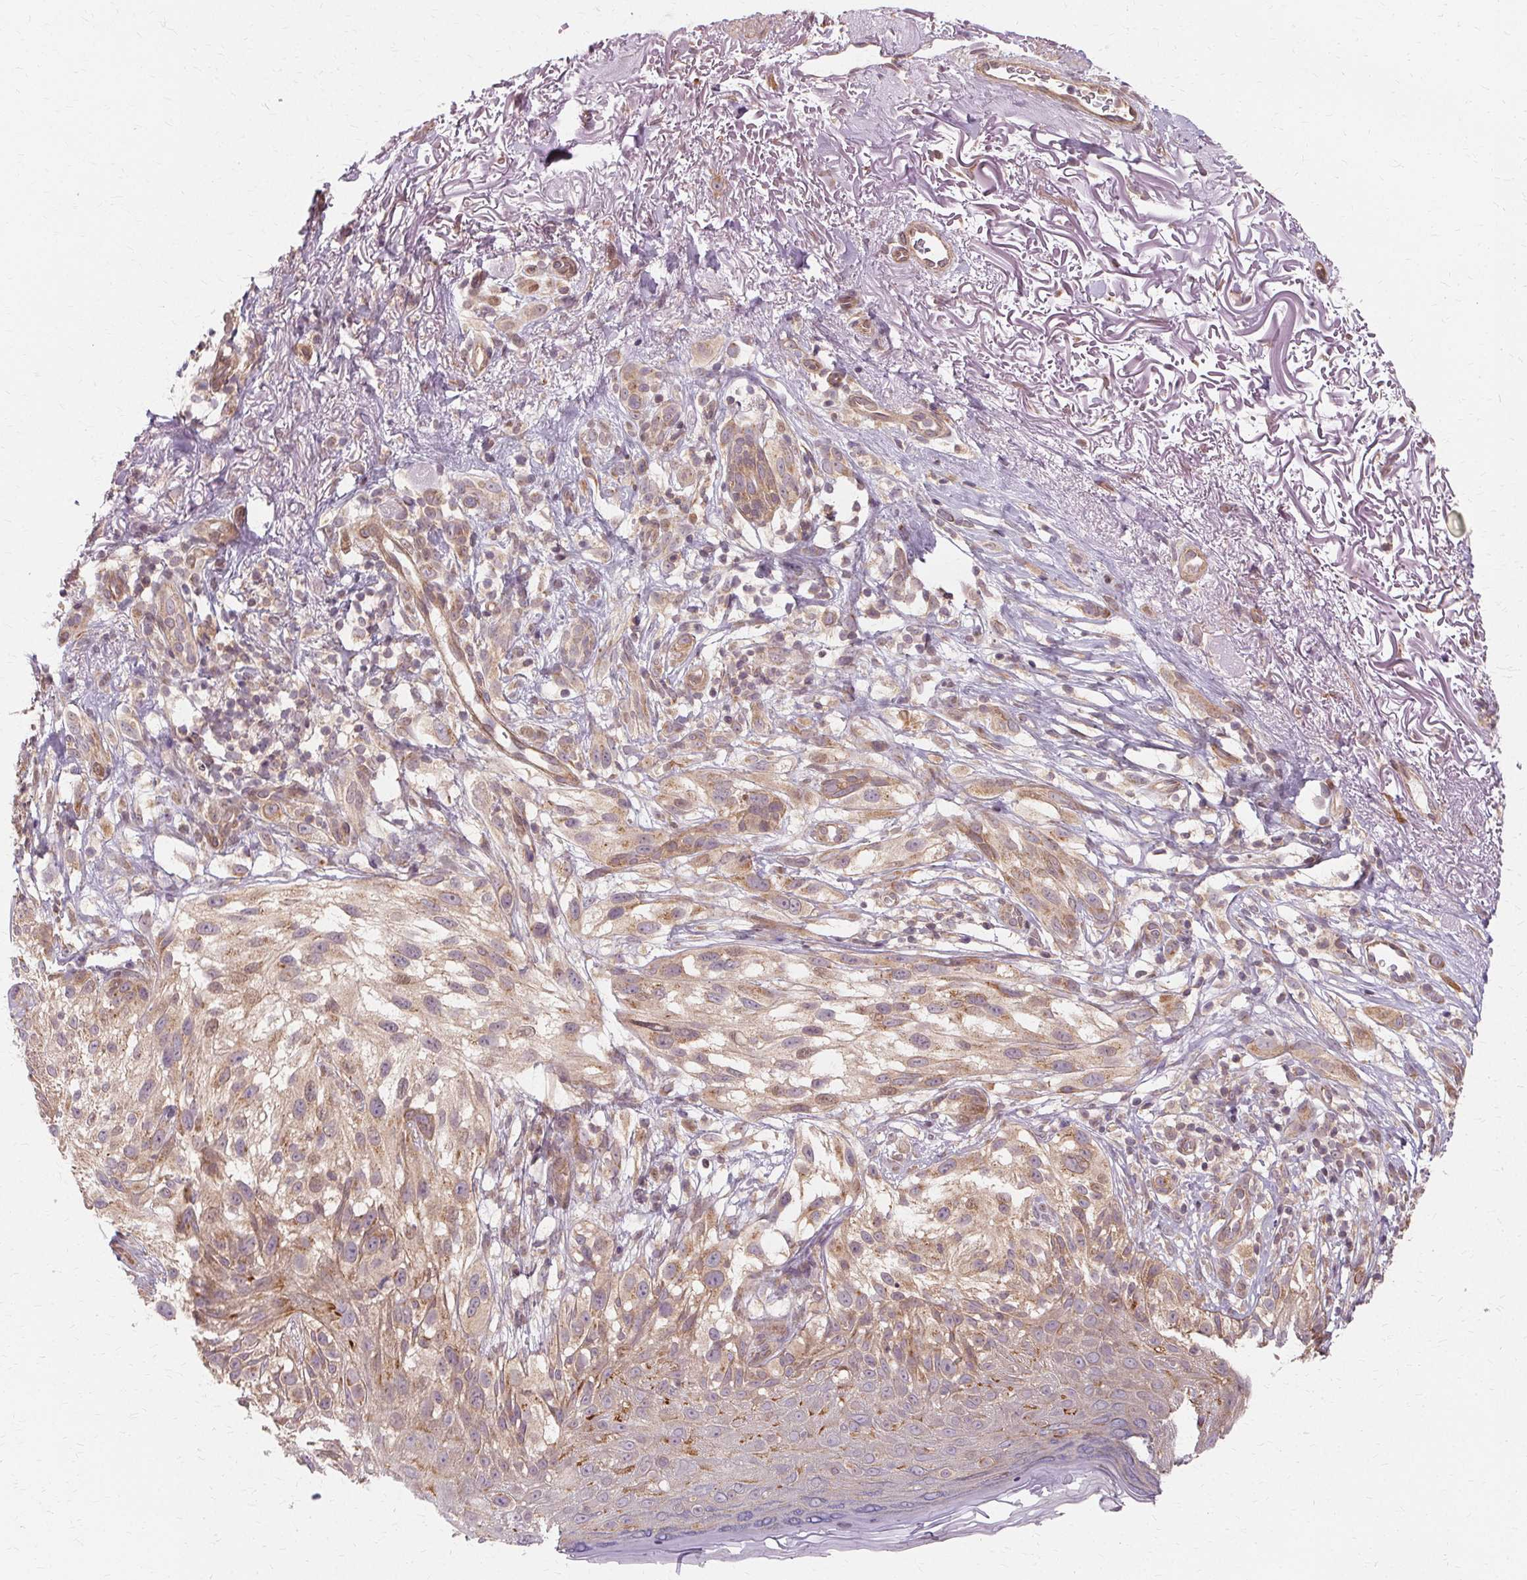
{"staining": {"intensity": "moderate", "quantity": "25%-75%", "location": "cytoplasmic/membranous"}, "tissue": "melanoma", "cell_type": "Tumor cells", "image_type": "cancer", "snomed": [{"axis": "morphology", "description": "Malignant melanoma, NOS"}, {"axis": "topography", "description": "Skin"}], "caption": "The photomicrograph exhibits immunohistochemical staining of malignant melanoma. There is moderate cytoplasmic/membranous staining is seen in about 25%-75% of tumor cells.", "gene": "USP8", "patient": {"sex": "female", "age": 86}}